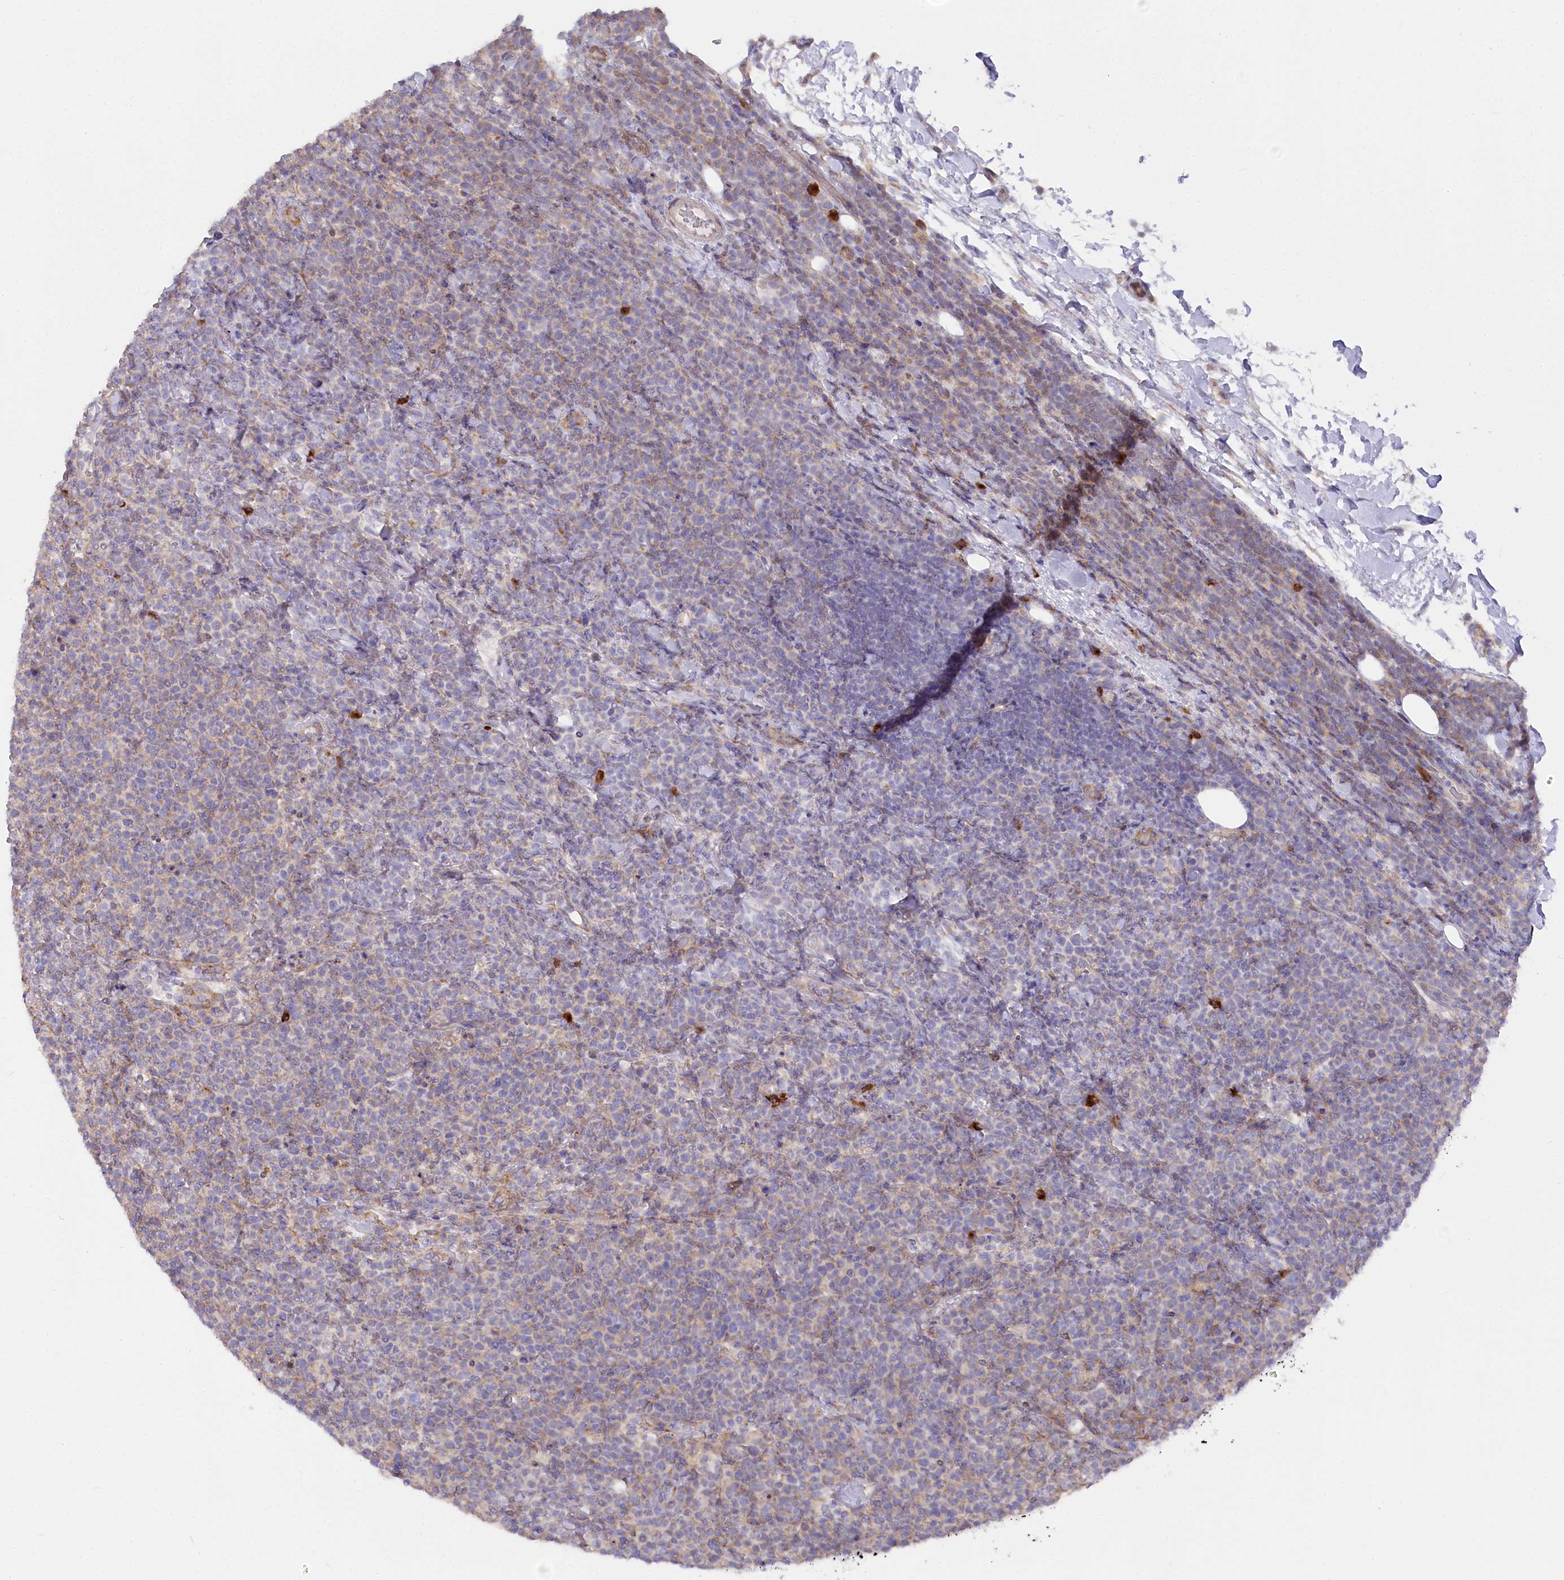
{"staining": {"intensity": "negative", "quantity": "none", "location": "none"}, "tissue": "lymphoma", "cell_type": "Tumor cells", "image_type": "cancer", "snomed": [{"axis": "morphology", "description": "Malignant lymphoma, non-Hodgkin's type, High grade"}, {"axis": "topography", "description": "Lymph node"}], "caption": "High-grade malignant lymphoma, non-Hodgkin's type stained for a protein using IHC shows no expression tumor cells.", "gene": "POGLUT1", "patient": {"sex": "male", "age": 61}}